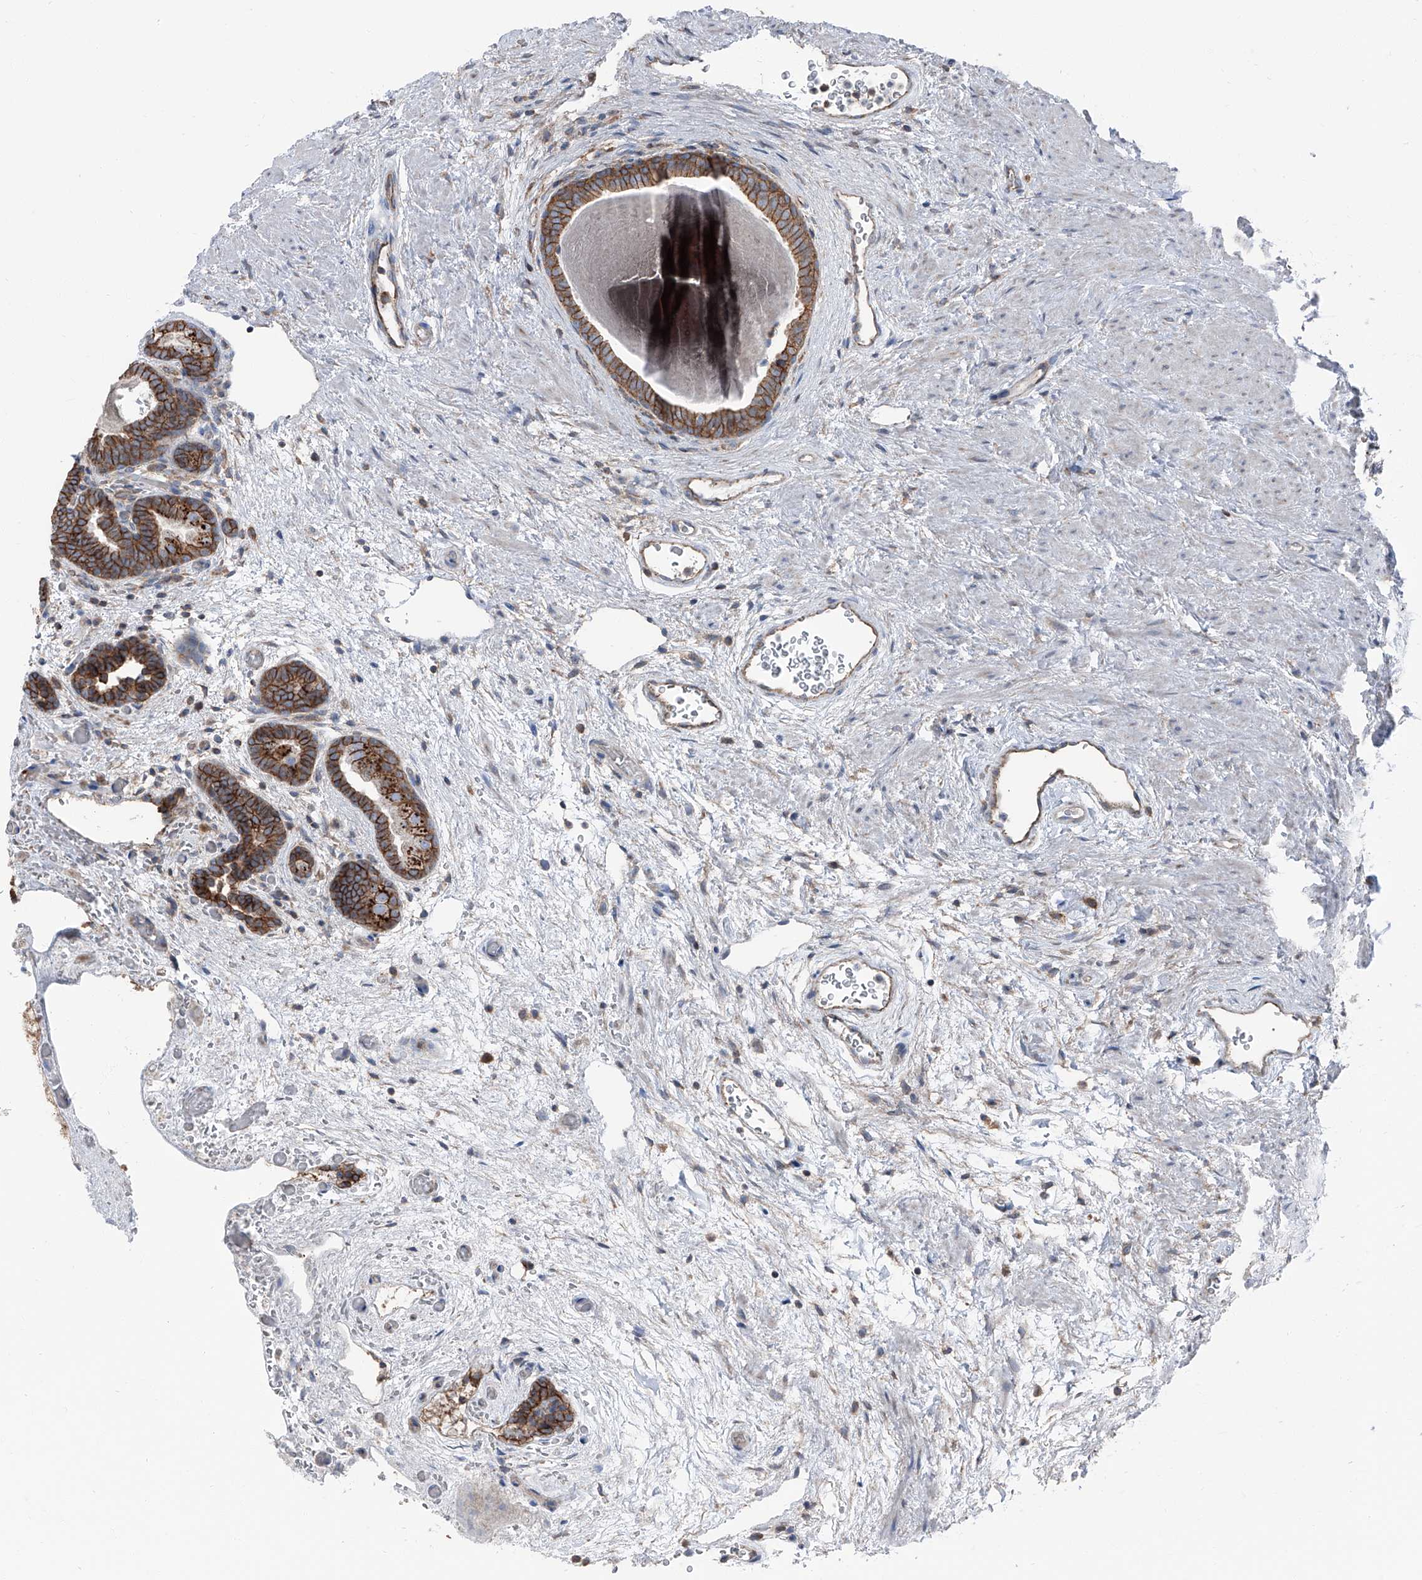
{"staining": {"intensity": "moderate", "quantity": "25%-75%", "location": "cytoplasmic/membranous"}, "tissue": "prostate", "cell_type": "Glandular cells", "image_type": "normal", "snomed": [{"axis": "morphology", "description": "Normal tissue, NOS"}, {"axis": "topography", "description": "Prostate"}], "caption": "Protein staining of benign prostate shows moderate cytoplasmic/membranous staining in about 25%-75% of glandular cells.", "gene": "GPR142", "patient": {"sex": "male", "age": 48}}